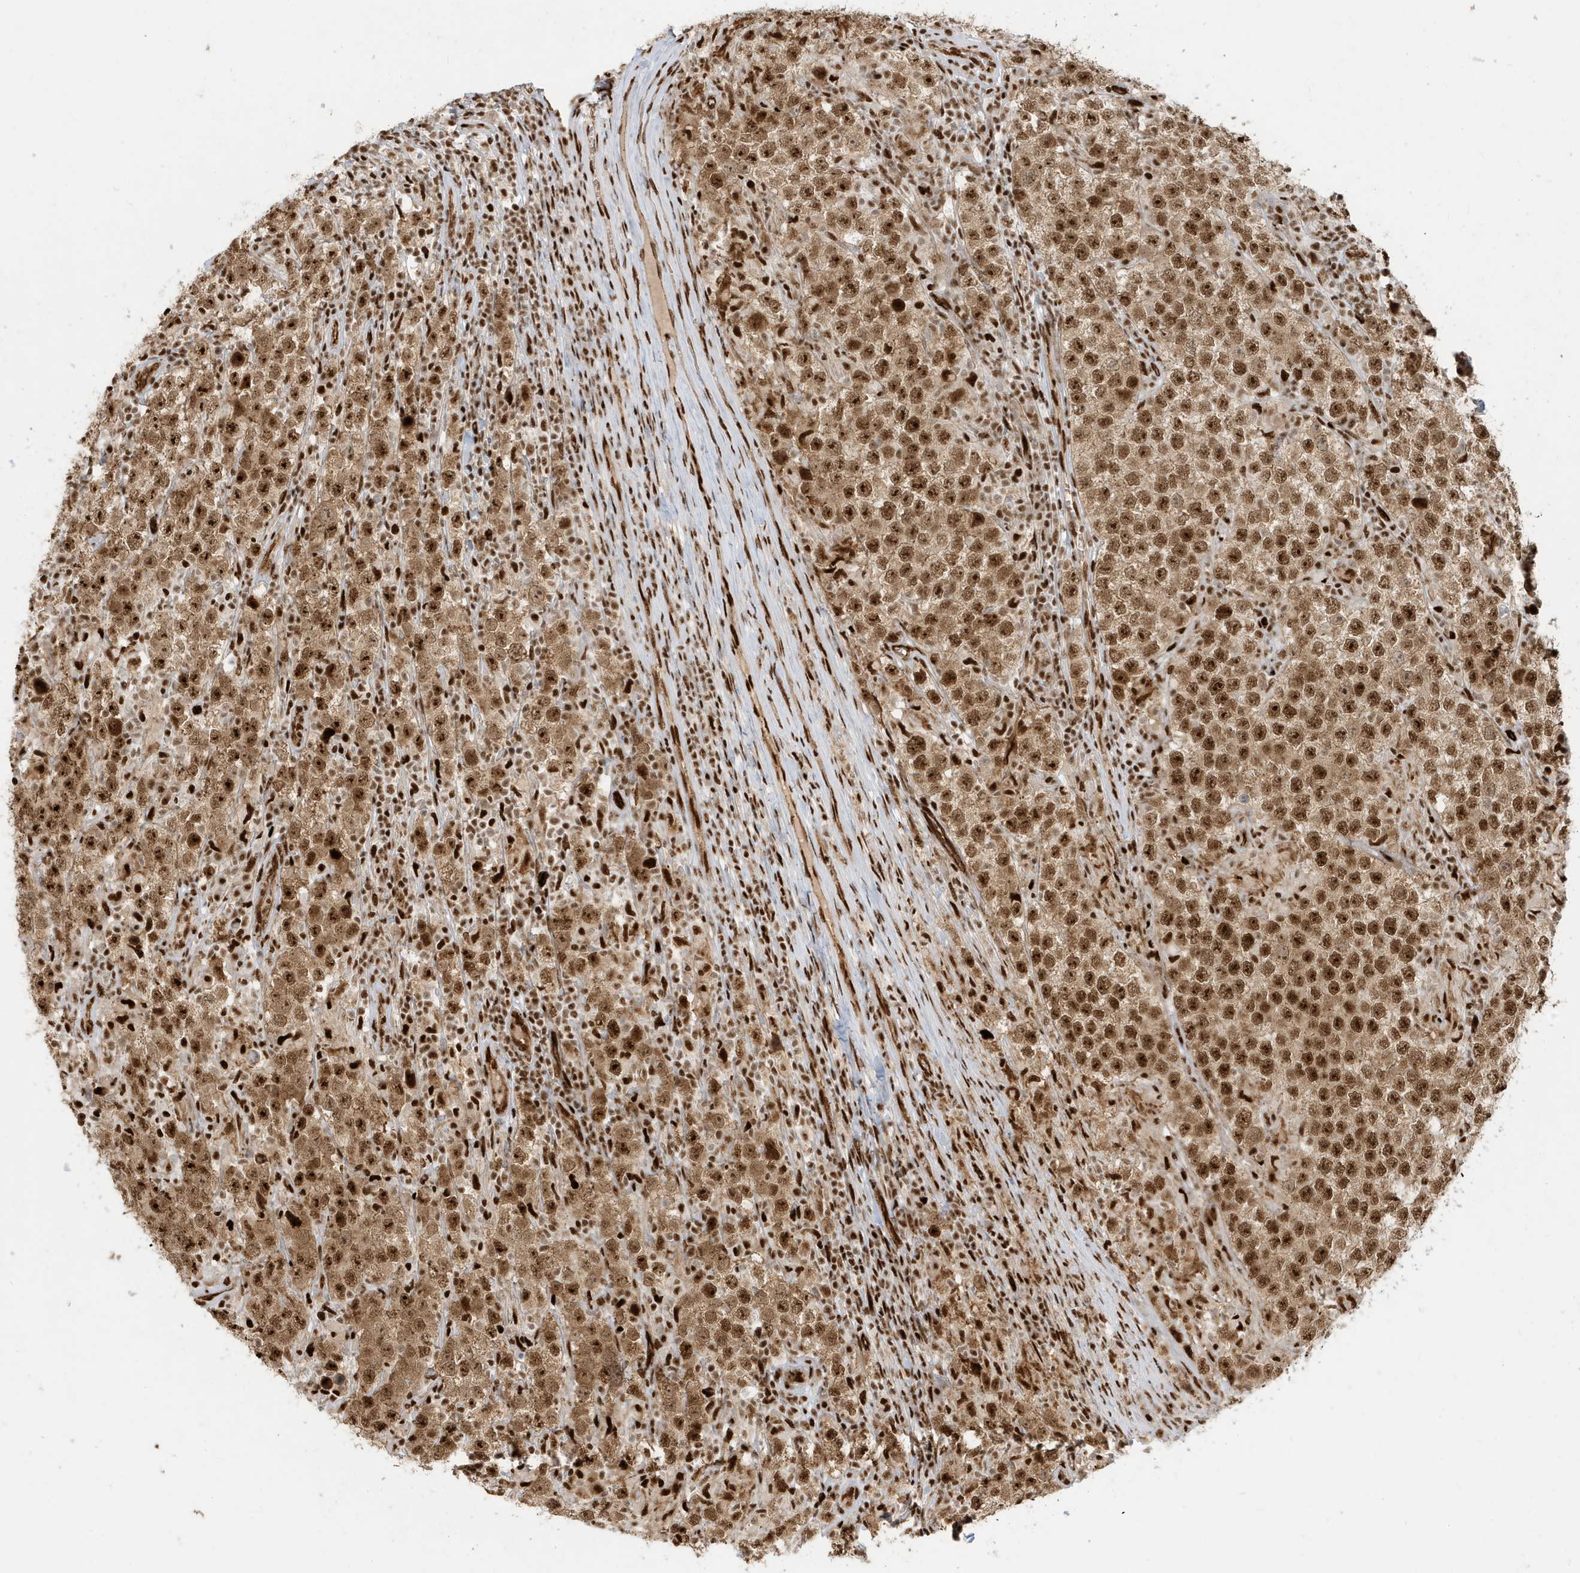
{"staining": {"intensity": "moderate", "quantity": ">75%", "location": "cytoplasmic/membranous,nuclear"}, "tissue": "testis cancer", "cell_type": "Tumor cells", "image_type": "cancer", "snomed": [{"axis": "morphology", "description": "Normal tissue, NOS"}, {"axis": "morphology", "description": "Urothelial carcinoma, High grade"}, {"axis": "morphology", "description": "Seminoma, NOS"}, {"axis": "morphology", "description": "Carcinoma, Embryonal, NOS"}, {"axis": "topography", "description": "Urinary bladder"}, {"axis": "topography", "description": "Testis"}], "caption": "Immunohistochemistry (IHC) histopathology image of testis seminoma stained for a protein (brown), which shows medium levels of moderate cytoplasmic/membranous and nuclear expression in about >75% of tumor cells.", "gene": "CKS2", "patient": {"sex": "male", "age": 41}}